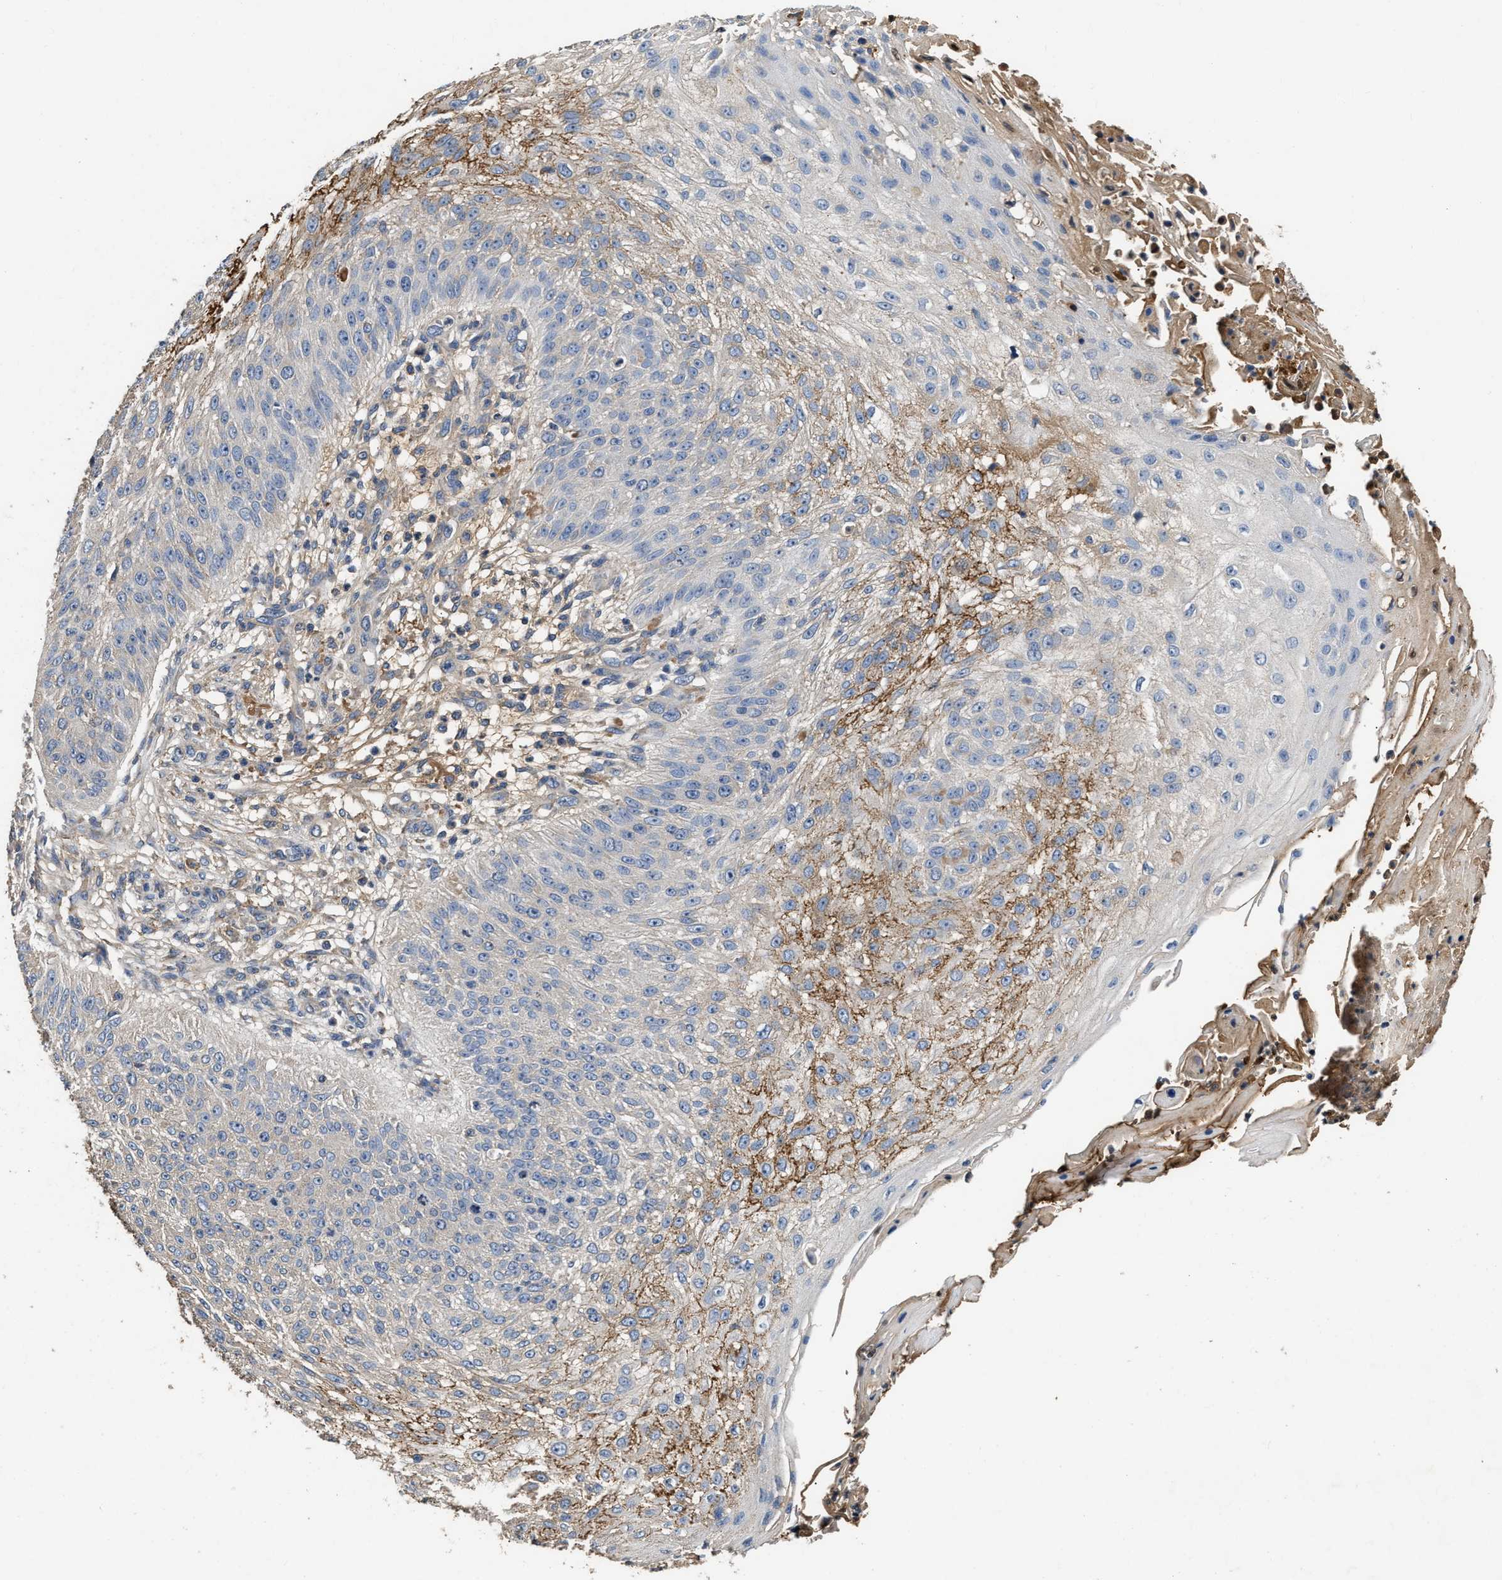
{"staining": {"intensity": "moderate", "quantity": "25%-75%", "location": "cytoplasmic/membranous"}, "tissue": "skin cancer", "cell_type": "Tumor cells", "image_type": "cancer", "snomed": [{"axis": "morphology", "description": "Squamous cell carcinoma, NOS"}, {"axis": "topography", "description": "Skin"}], "caption": "Tumor cells demonstrate moderate cytoplasmic/membranous staining in approximately 25%-75% of cells in squamous cell carcinoma (skin). Nuclei are stained in blue.", "gene": "C3", "patient": {"sex": "female", "age": 80}}